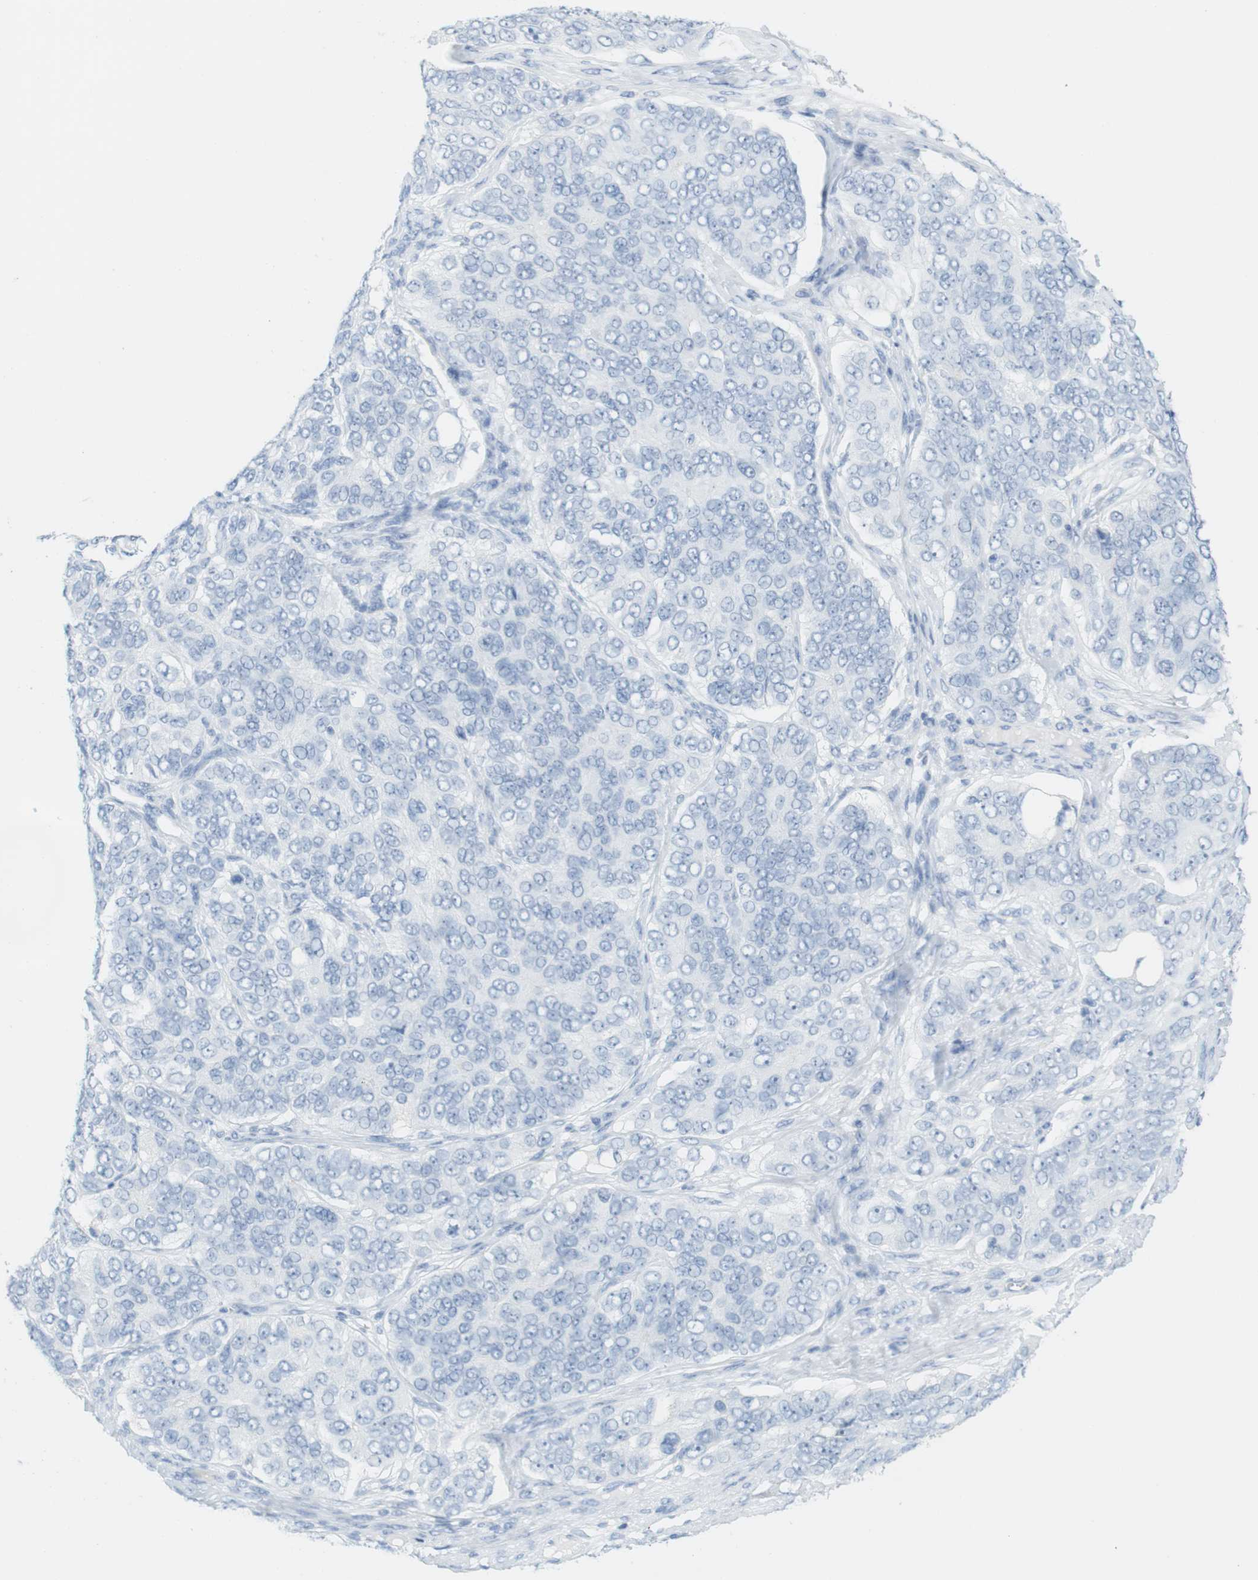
{"staining": {"intensity": "negative", "quantity": "none", "location": "none"}, "tissue": "ovarian cancer", "cell_type": "Tumor cells", "image_type": "cancer", "snomed": [{"axis": "morphology", "description": "Carcinoma, endometroid"}, {"axis": "topography", "description": "Ovary"}], "caption": "This photomicrograph is of ovarian endometroid carcinoma stained with IHC to label a protein in brown with the nuclei are counter-stained blue. There is no positivity in tumor cells.", "gene": "TNNT2", "patient": {"sex": "female", "age": 51}}